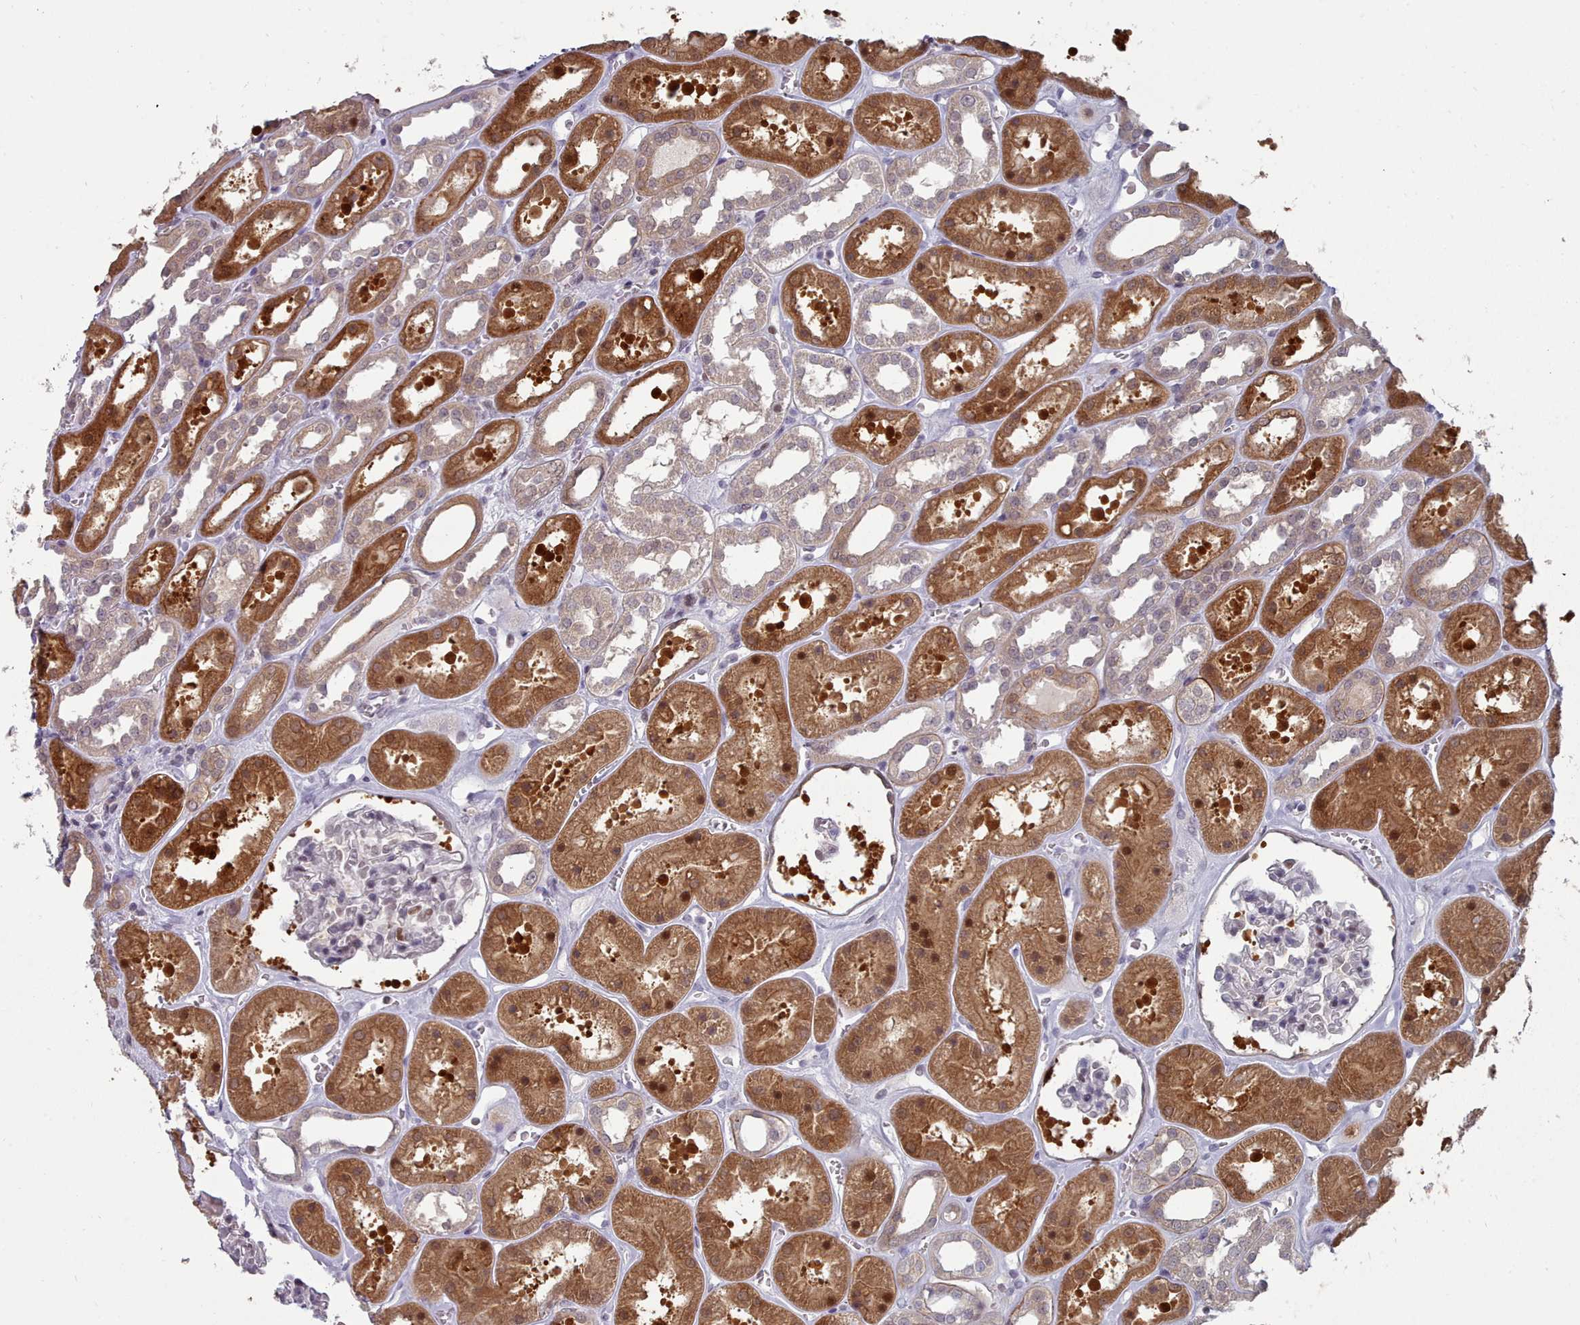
{"staining": {"intensity": "moderate", "quantity": "<25%", "location": "nuclear"}, "tissue": "kidney", "cell_type": "Cells in glomeruli", "image_type": "normal", "snomed": [{"axis": "morphology", "description": "Normal tissue, NOS"}, {"axis": "topography", "description": "Kidney"}], "caption": "Kidney stained with immunohistochemistry displays moderate nuclear positivity in about <25% of cells in glomeruli. Immunohistochemistry (ihc) stains the protein of interest in brown and the nuclei are stained blue.", "gene": "GINS1", "patient": {"sex": "female", "age": 41}}